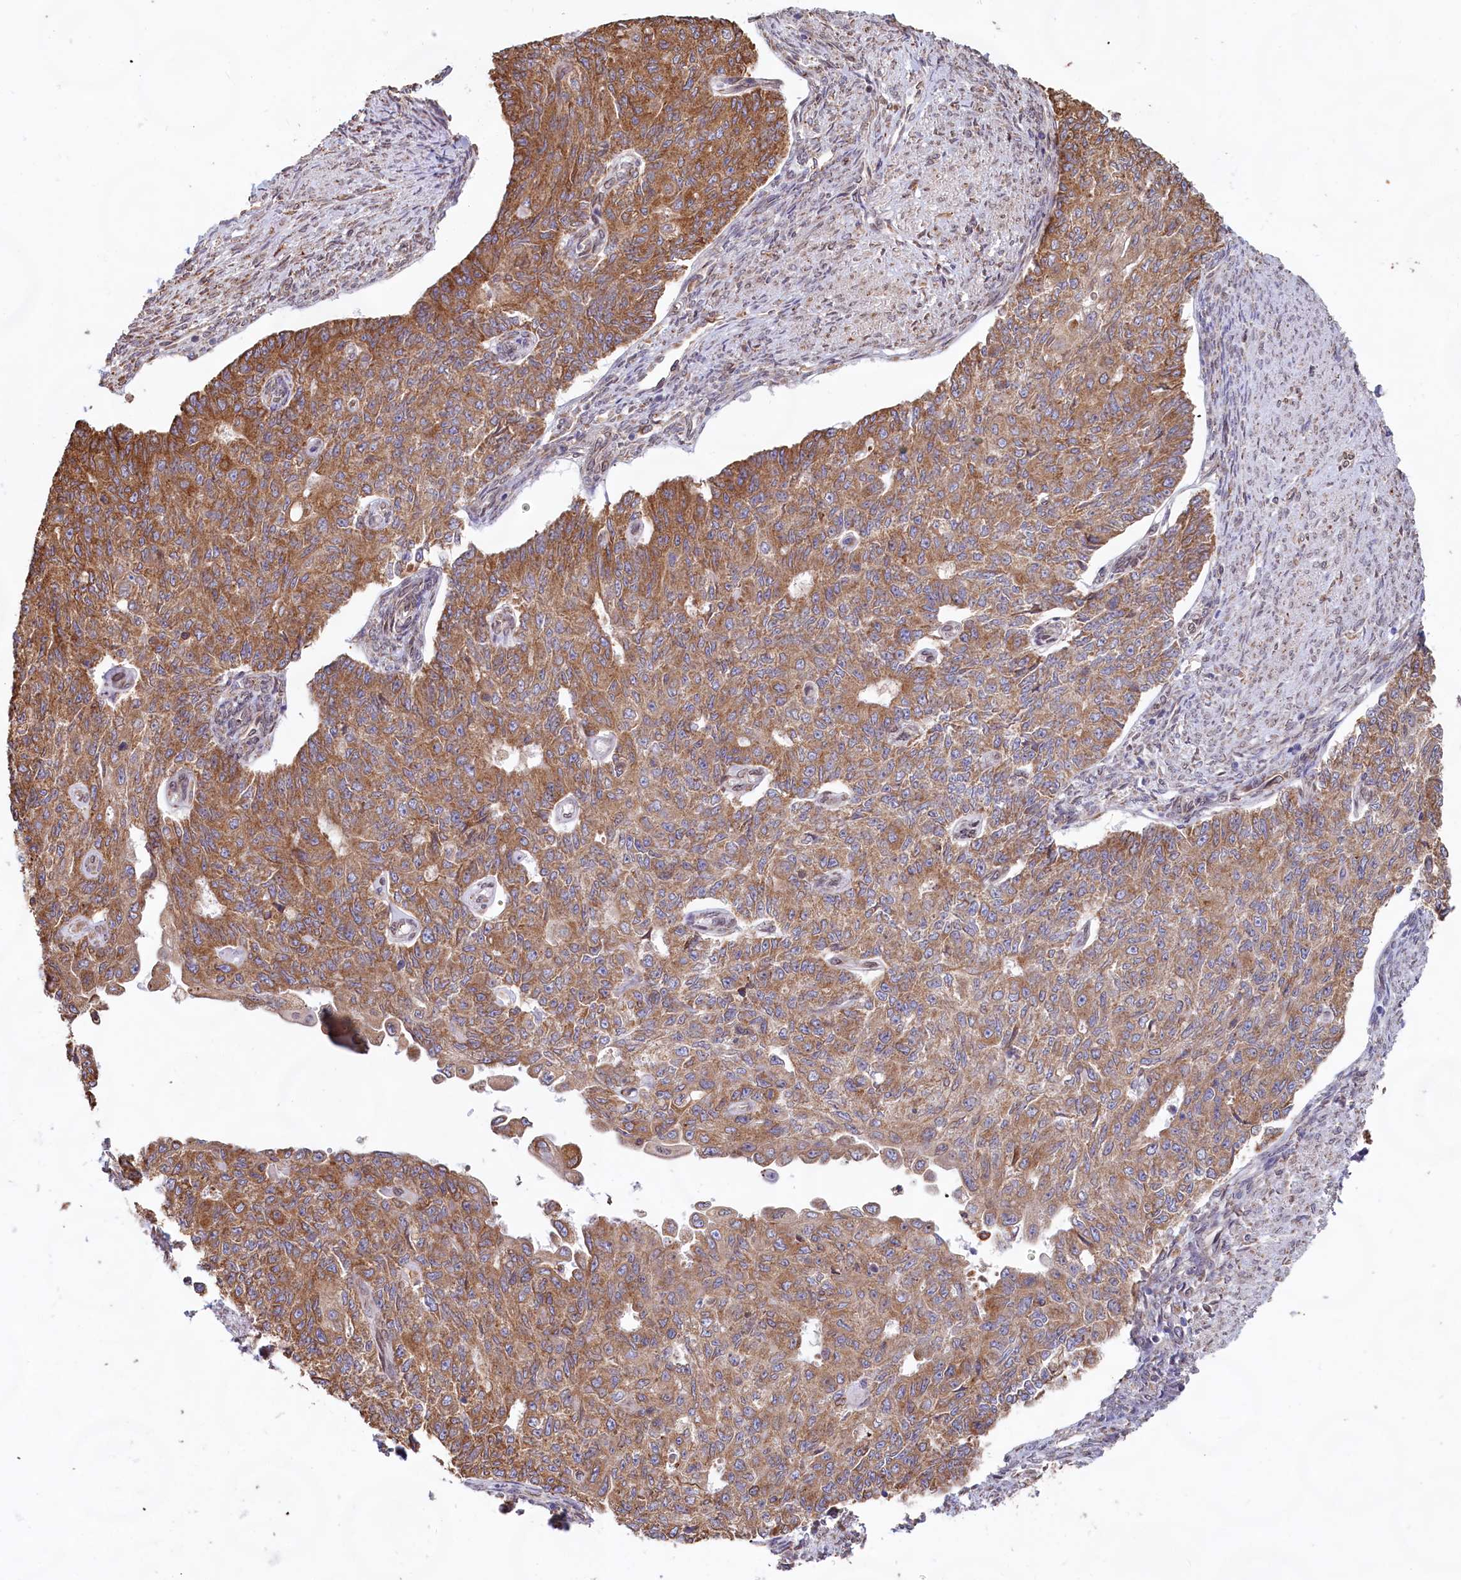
{"staining": {"intensity": "moderate", "quantity": ">75%", "location": "cytoplasmic/membranous"}, "tissue": "endometrial cancer", "cell_type": "Tumor cells", "image_type": "cancer", "snomed": [{"axis": "morphology", "description": "Adenocarcinoma, NOS"}, {"axis": "topography", "description": "Endometrium"}], "caption": "High-power microscopy captured an immunohistochemistry photomicrograph of endometrial cancer, revealing moderate cytoplasmic/membranous positivity in approximately >75% of tumor cells.", "gene": "TBC1D19", "patient": {"sex": "female", "age": 32}}